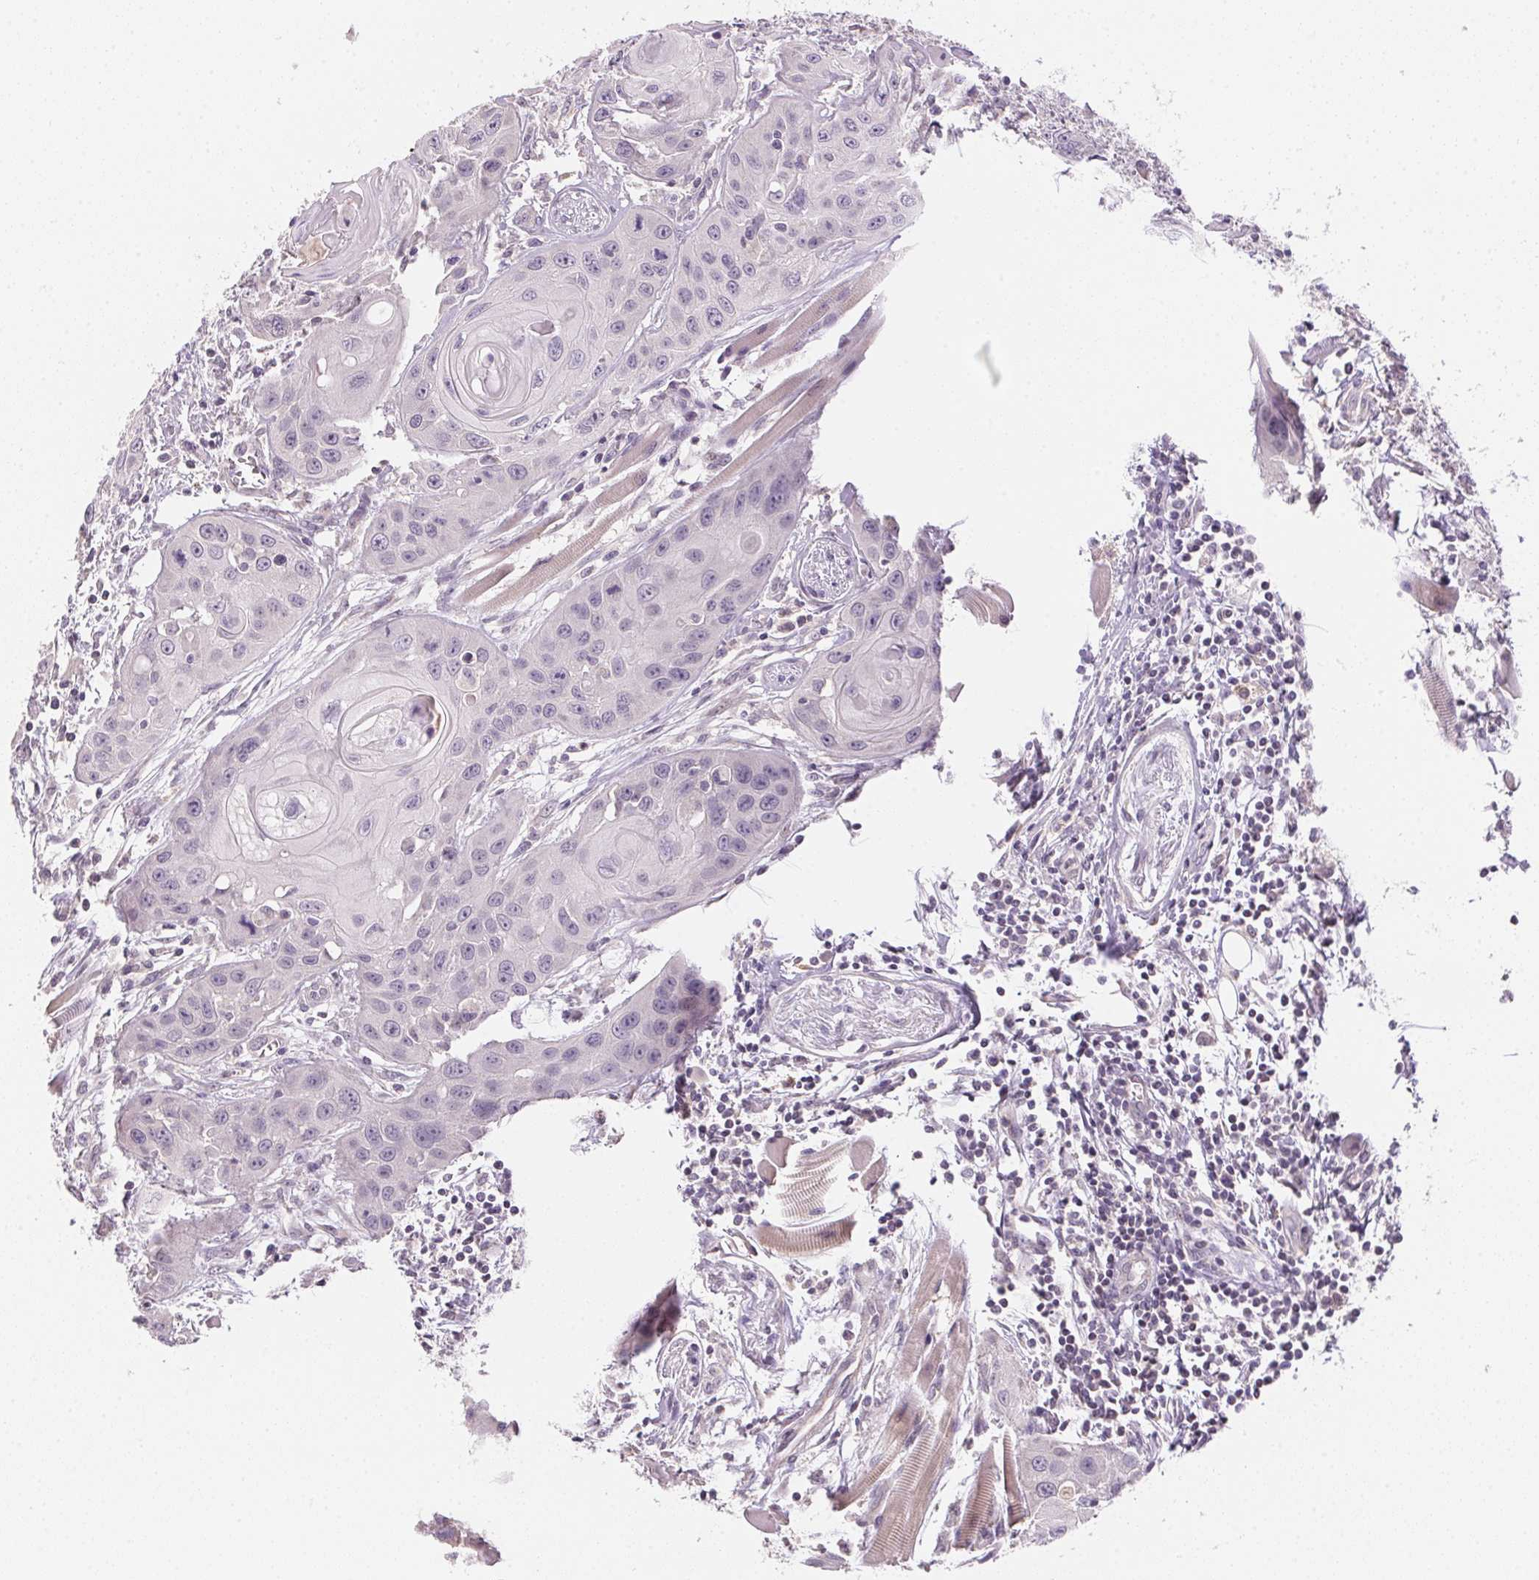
{"staining": {"intensity": "negative", "quantity": "none", "location": "none"}, "tissue": "head and neck cancer", "cell_type": "Tumor cells", "image_type": "cancer", "snomed": [{"axis": "morphology", "description": "Squamous cell carcinoma, NOS"}, {"axis": "topography", "description": "Oral tissue"}, {"axis": "topography", "description": "Head-Neck"}], "caption": "Micrograph shows no protein staining in tumor cells of head and neck squamous cell carcinoma tissue.", "gene": "ALDH8A1", "patient": {"sex": "male", "age": 58}}